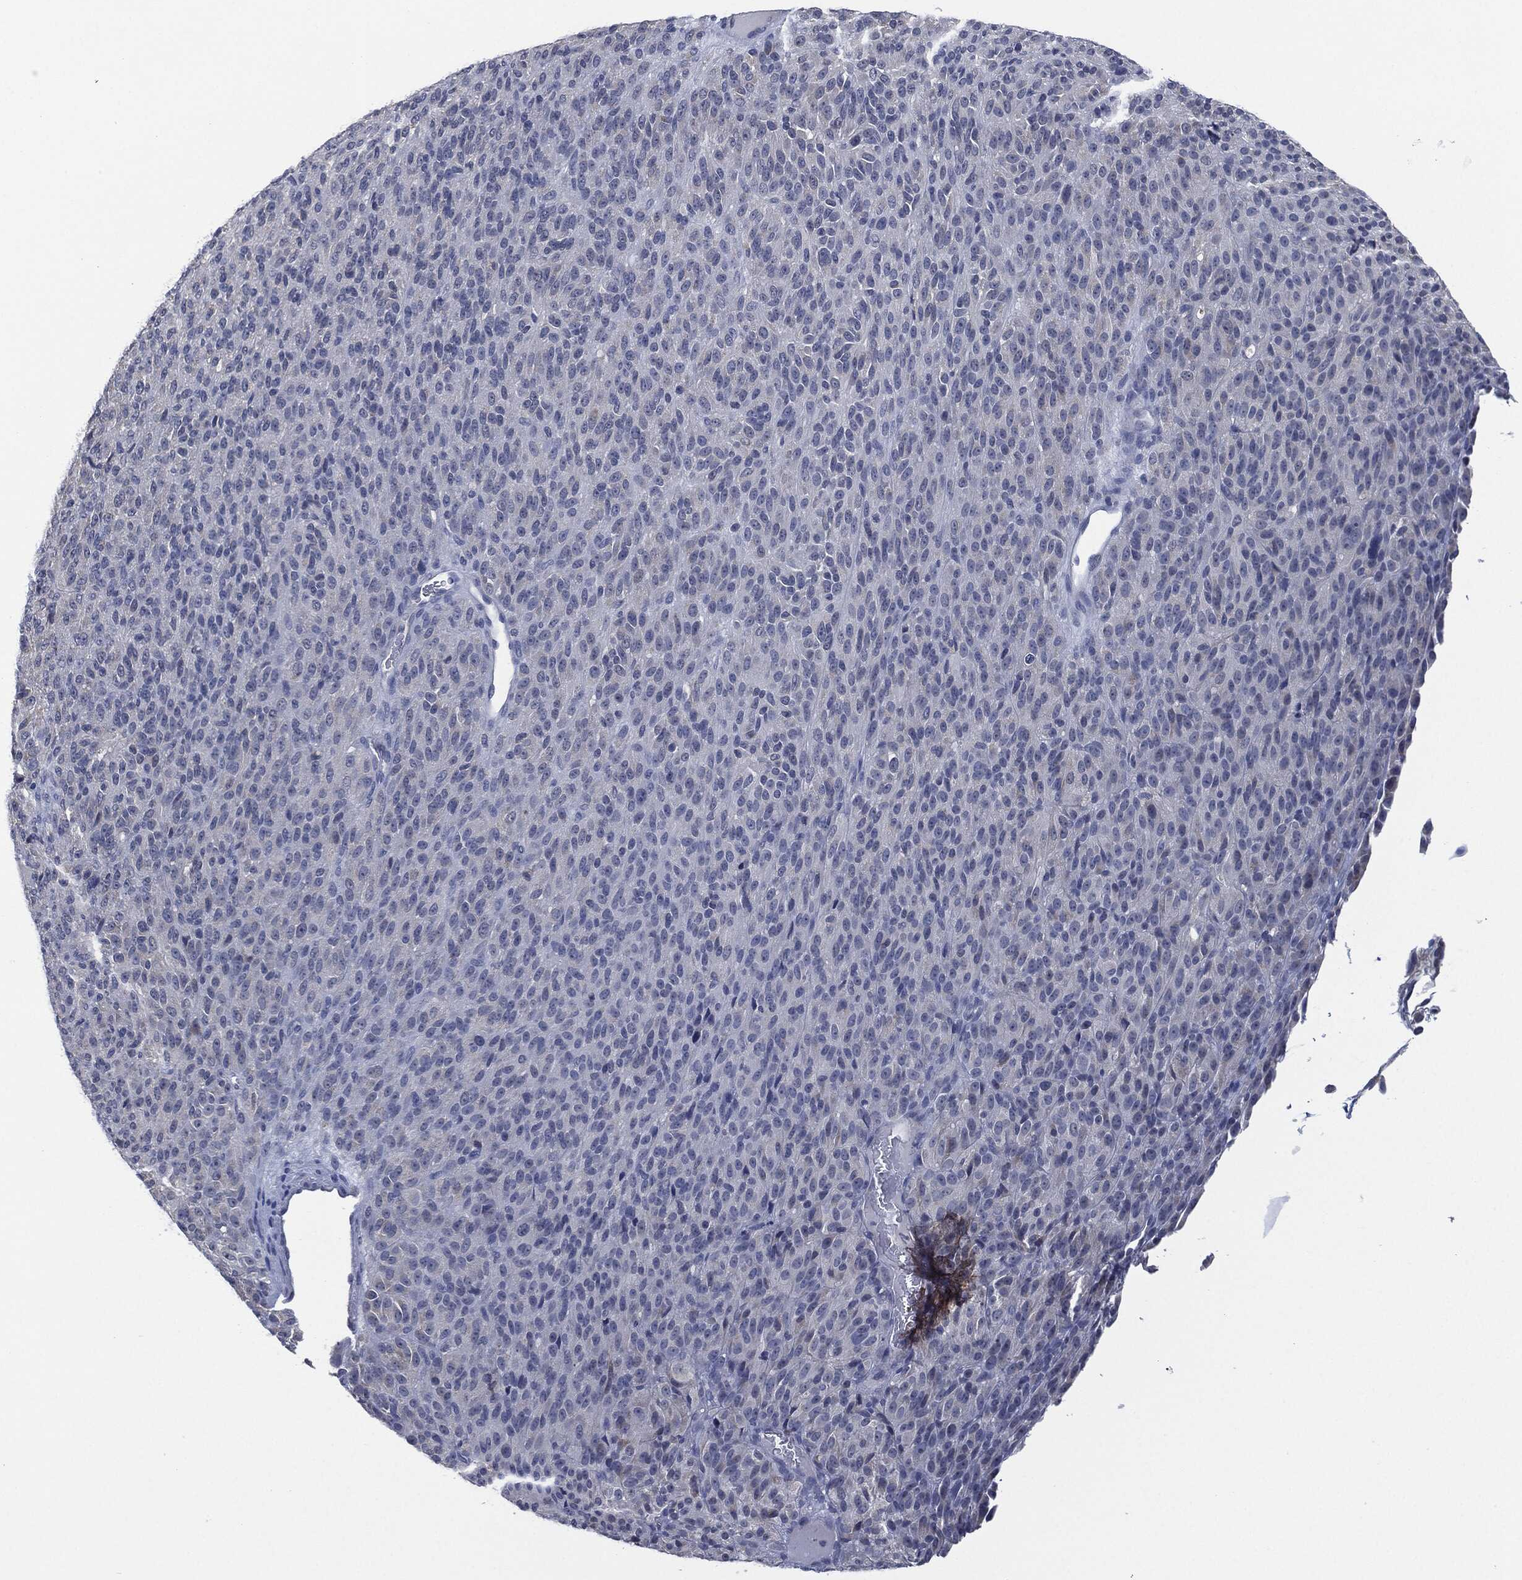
{"staining": {"intensity": "negative", "quantity": "none", "location": "none"}, "tissue": "melanoma", "cell_type": "Tumor cells", "image_type": "cancer", "snomed": [{"axis": "morphology", "description": "Malignant melanoma, Metastatic site"}, {"axis": "topography", "description": "Brain"}], "caption": "High power microscopy micrograph of an immunohistochemistry histopathology image of malignant melanoma (metastatic site), revealing no significant staining in tumor cells. The staining was performed using DAB (3,3'-diaminobenzidine) to visualize the protein expression in brown, while the nuclei were stained in blue with hematoxylin (Magnification: 20x).", "gene": "IL1RN", "patient": {"sex": "female", "age": 56}}